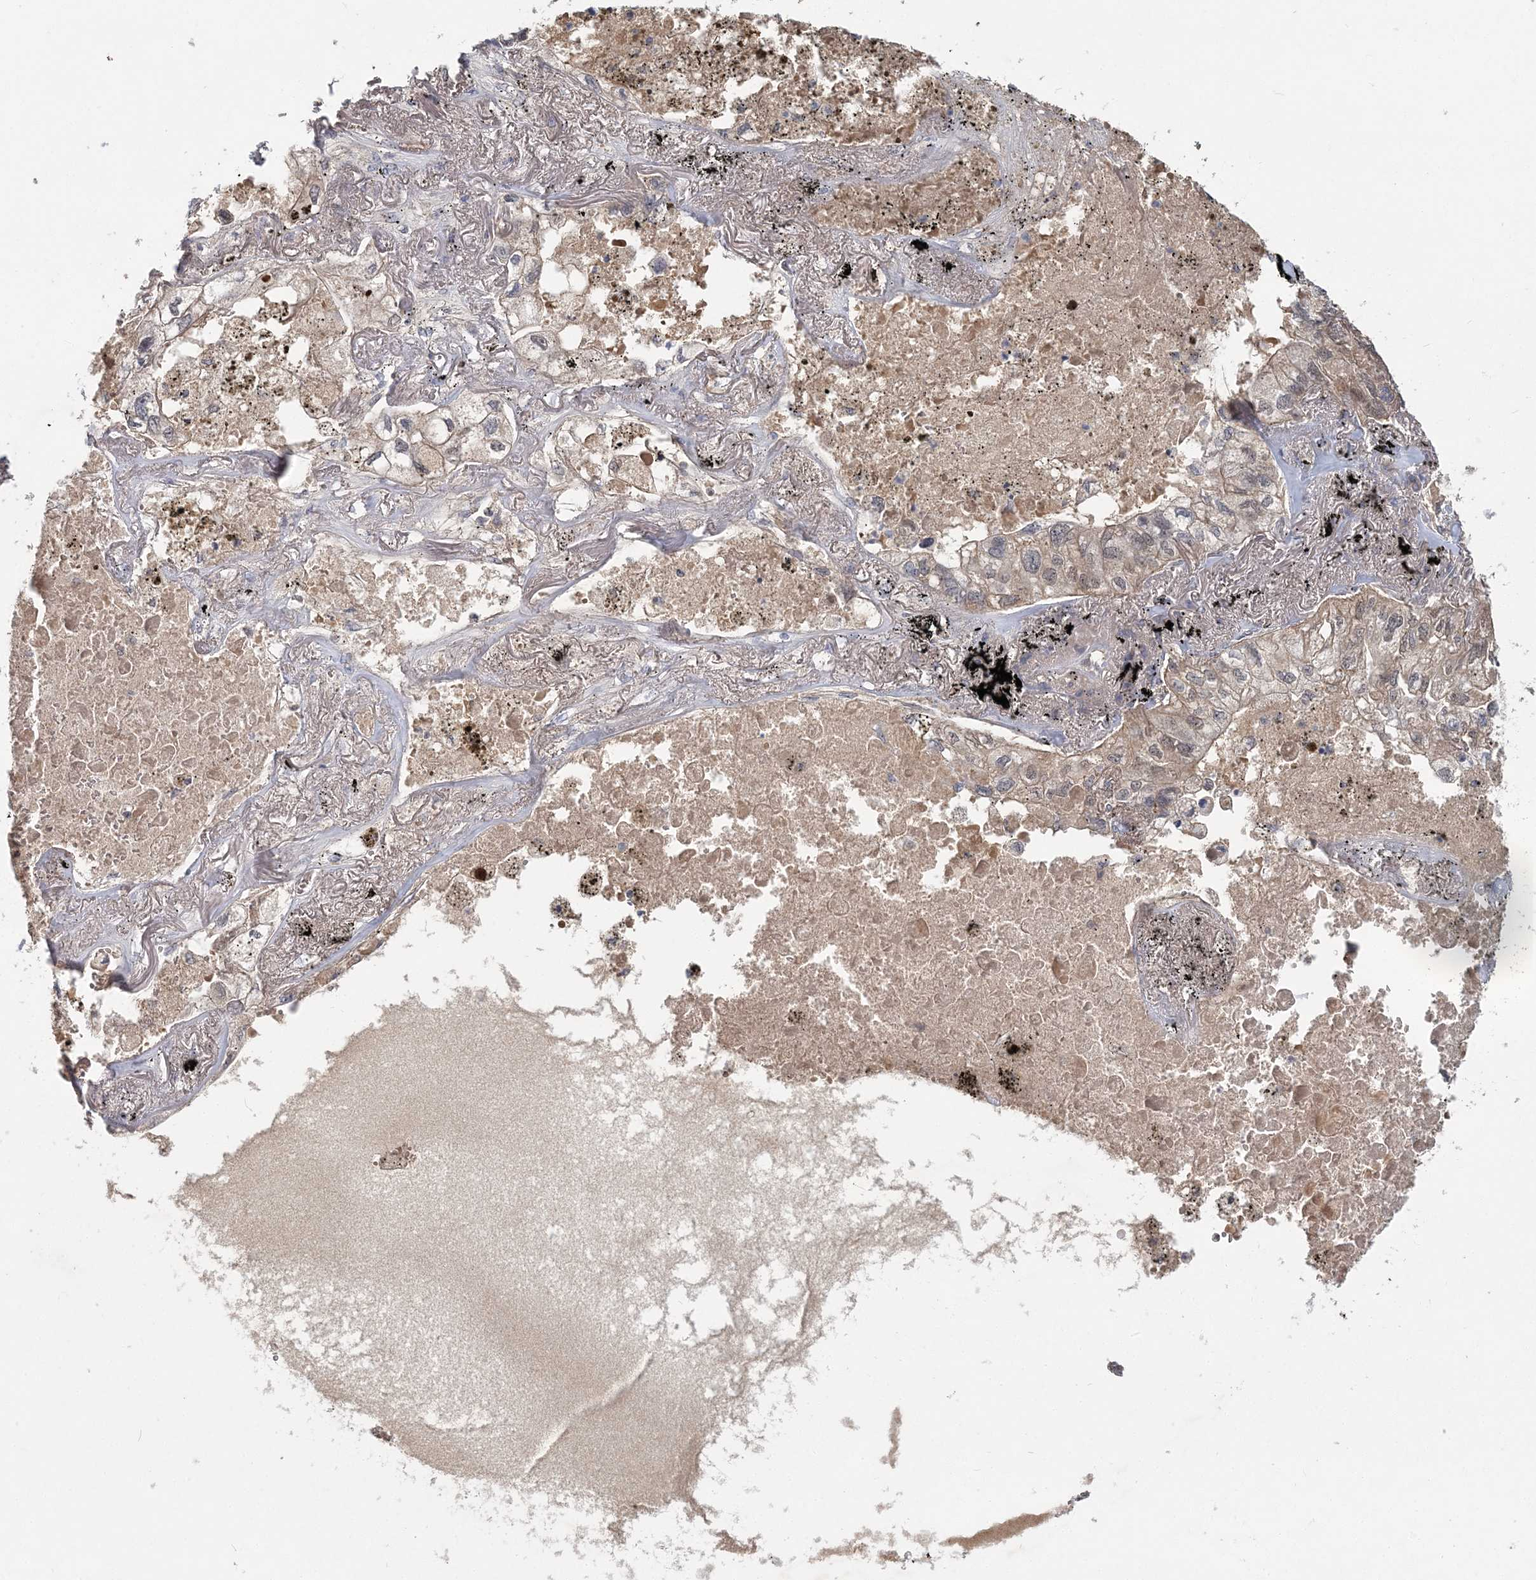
{"staining": {"intensity": "weak", "quantity": "25%-75%", "location": "nuclear"}, "tissue": "lung cancer", "cell_type": "Tumor cells", "image_type": "cancer", "snomed": [{"axis": "morphology", "description": "Adenocarcinoma, NOS"}, {"axis": "topography", "description": "Lung"}], "caption": "An IHC image of neoplastic tissue is shown. Protein staining in brown highlights weak nuclear positivity in adenocarcinoma (lung) within tumor cells.", "gene": "RNF25", "patient": {"sex": "male", "age": 65}}